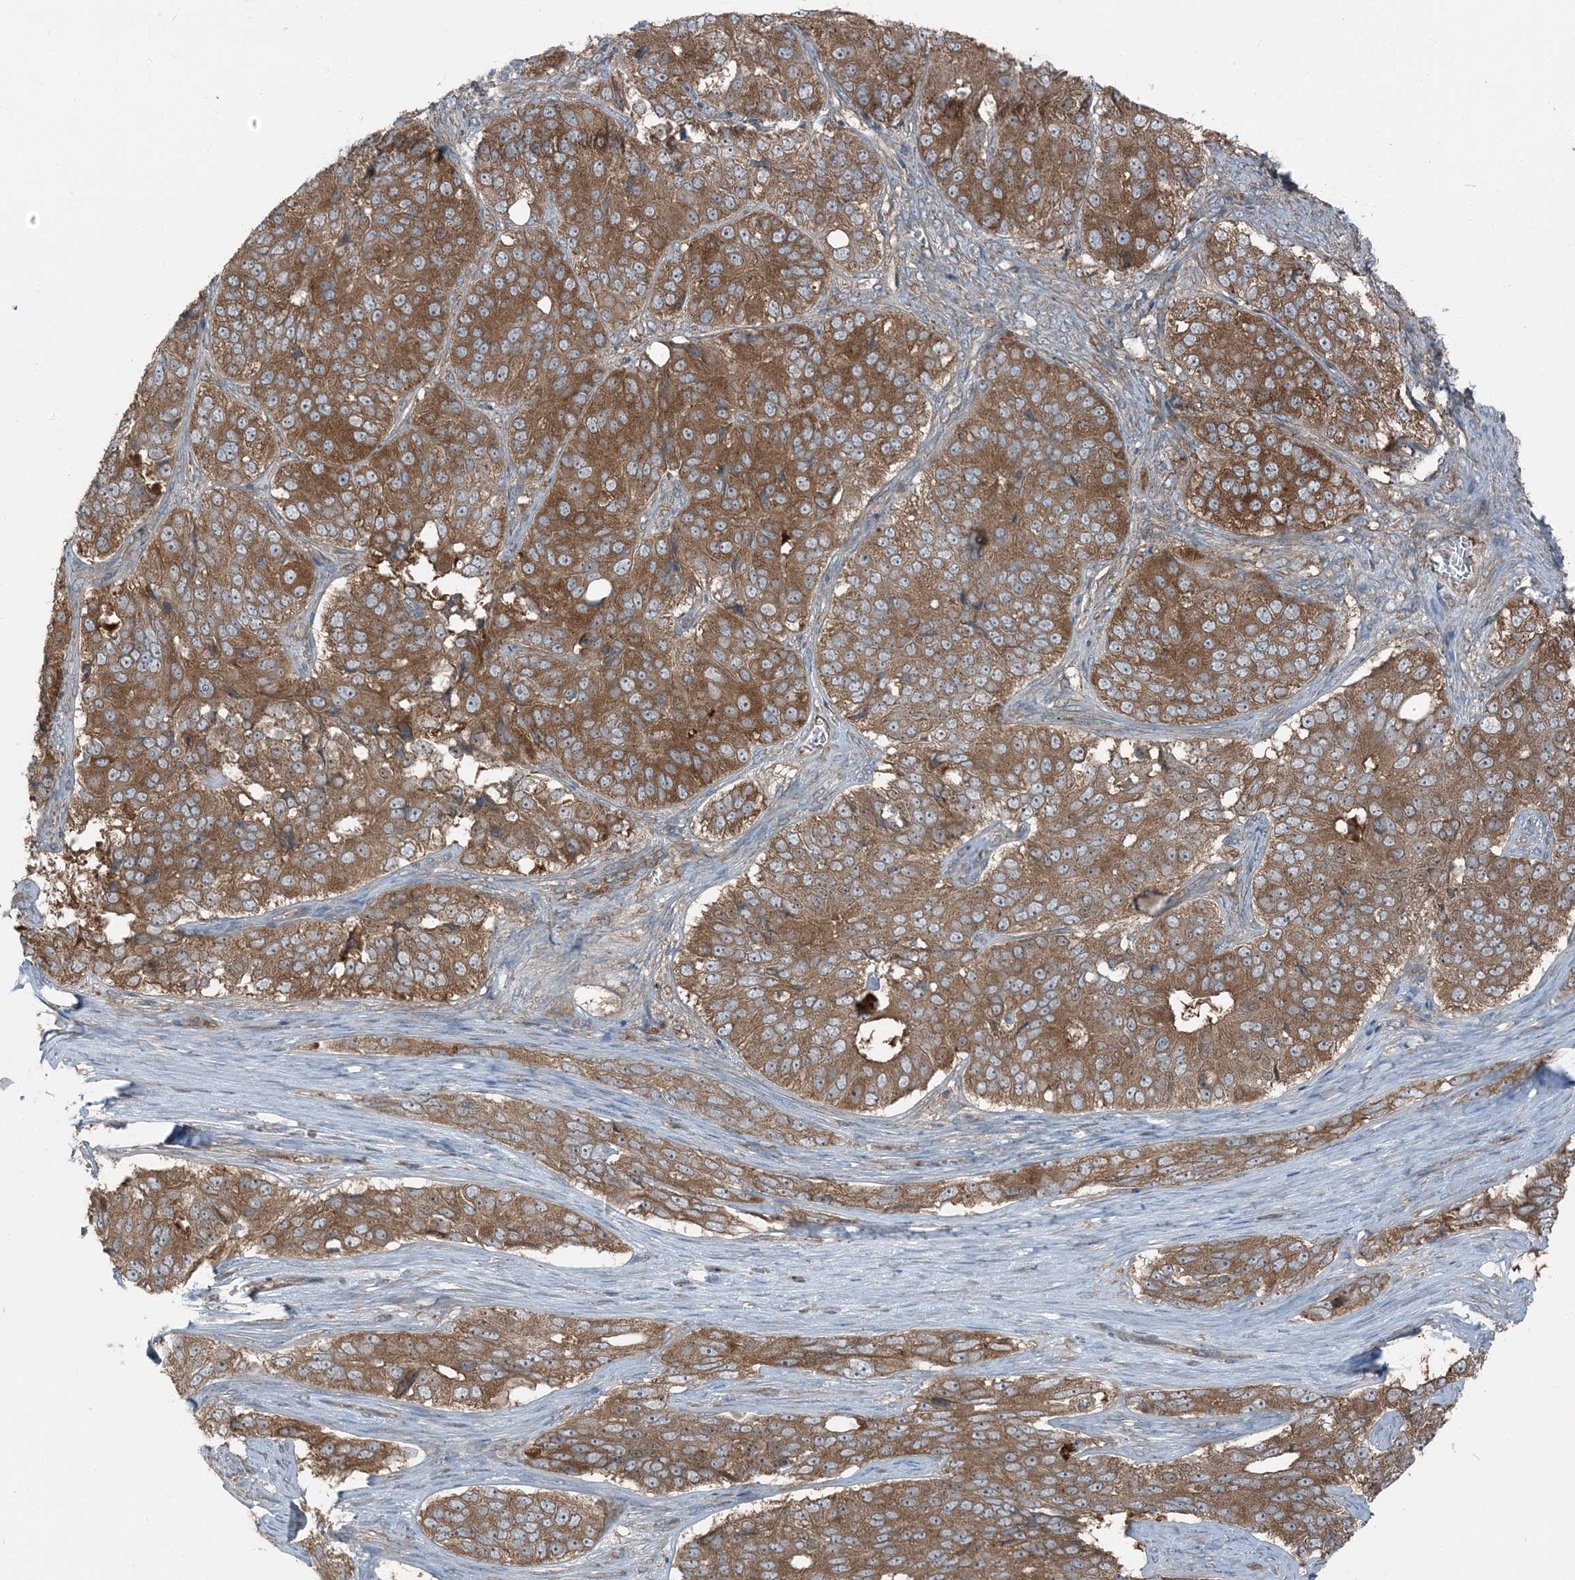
{"staining": {"intensity": "moderate", "quantity": ">75%", "location": "cytoplasmic/membranous"}, "tissue": "ovarian cancer", "cell_type": "Tumor cells", "image_type": "cancer", "snomed": [{"axis": "morphology", "description": "Carcinoma, endometroid"}, {"axis": "topography", "description": "Ovary"}], "caption": "Human ovarian endometroid carcinoma stained with a protein marker reveals moderate staining in tumor cells.", "gene": "RAB3GAP1", "patient": {"sex": "female", "age": 51}}